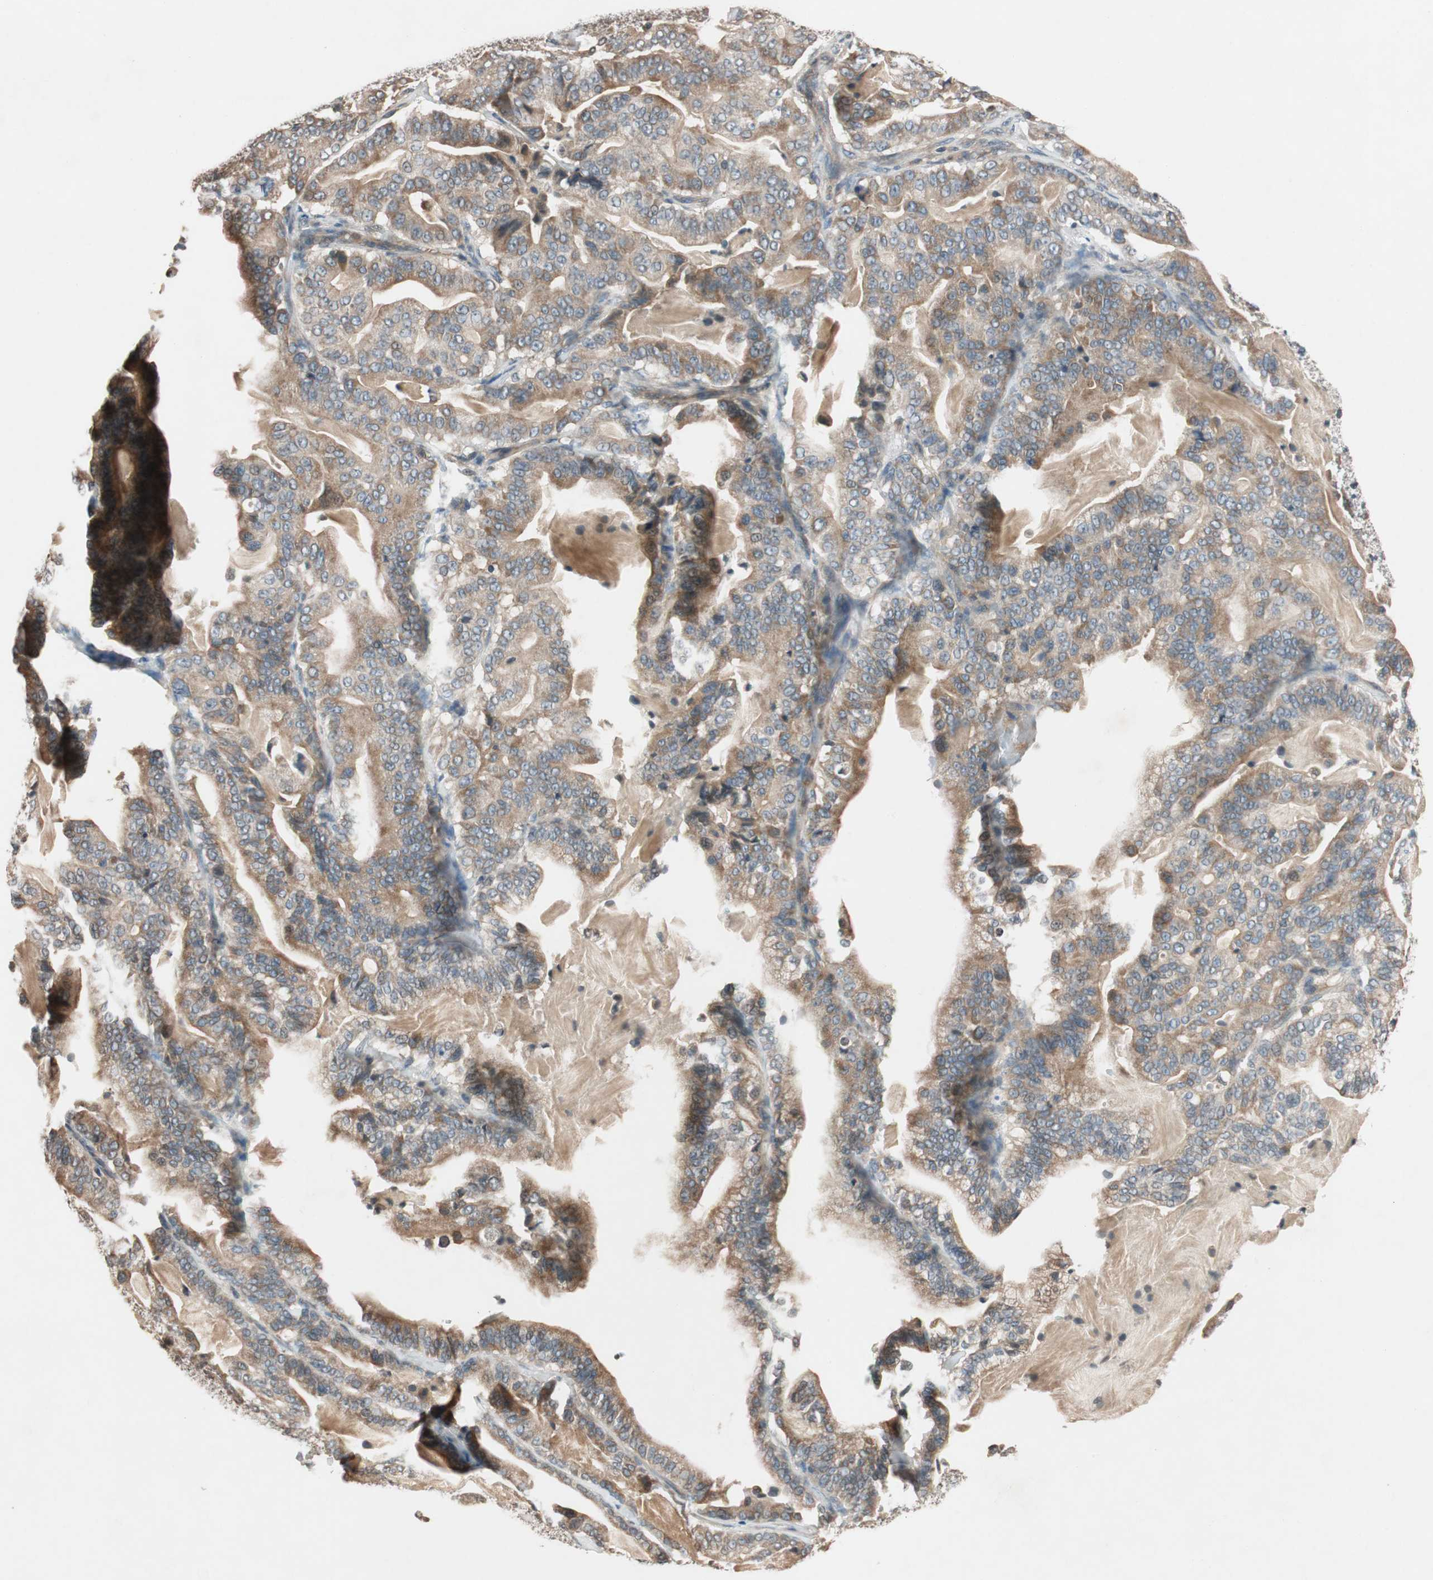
{"staining": {"intensity": "weak", "quantity": ">75%", "location": "cytoplasmic/membranous"}, "tissue": "pancreatic cancer", "cell_type": "Tumor cells", "image_type": "cancer", "snomed": [{"axis": "morphology", "description": "Adenocarcinoma, NOS"}, {"axis": "topography", "description": "Pancreas"}], "caption": "IHC photomicrograph of neoplastic tissue: human pancreatic adenocarcinoma stained using immunohistochemistry (IHC) displays low levels of weak protein expression localized specifically in the cytoplasmic/membranous of tumor cells, appearing as a cytoplasmic/membranous brown color.", "gene": "GCLM", "patient": {"sex": "male", "age": 63}}